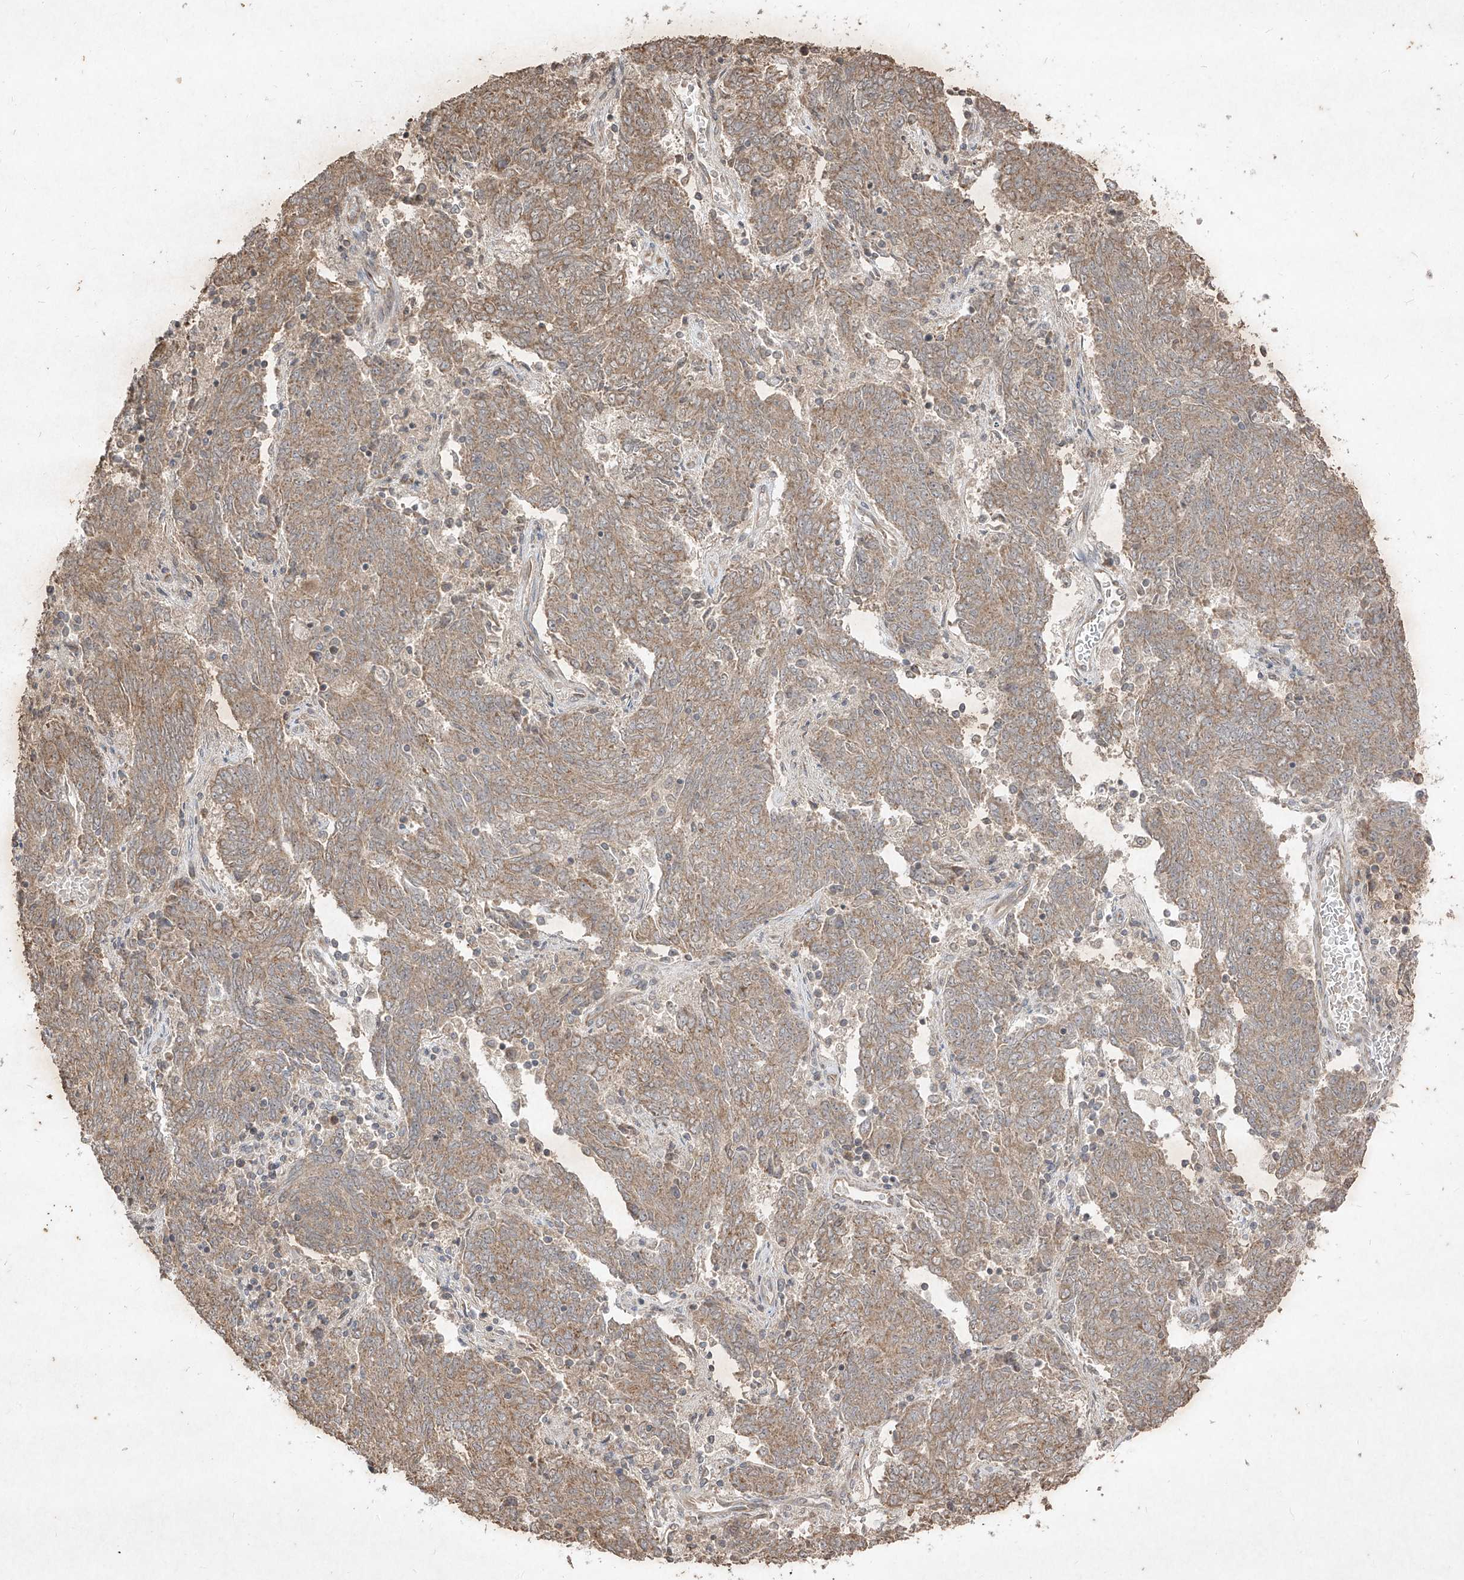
{"staining": {"intensity": "moderate", "quantity": ">75%", "location": "cytoplasmic/membranous"}, "tissue": "endometrial cancer", "cell_type": "Tumor cells", "image_type": "cancer", "snomed": [{"axis": "morphology", "description": "Adenocarcinoma, NOS"}, {"axis": "topography", "description": "Endometrium"}], "caption": "Endometrial adenocarcinoma stained for a protein reveals moderate cytoplasmic/membranous positivity in tumor cells.", "gene": "ABCD3", "patient": {"sex": "female", "age": 80}}